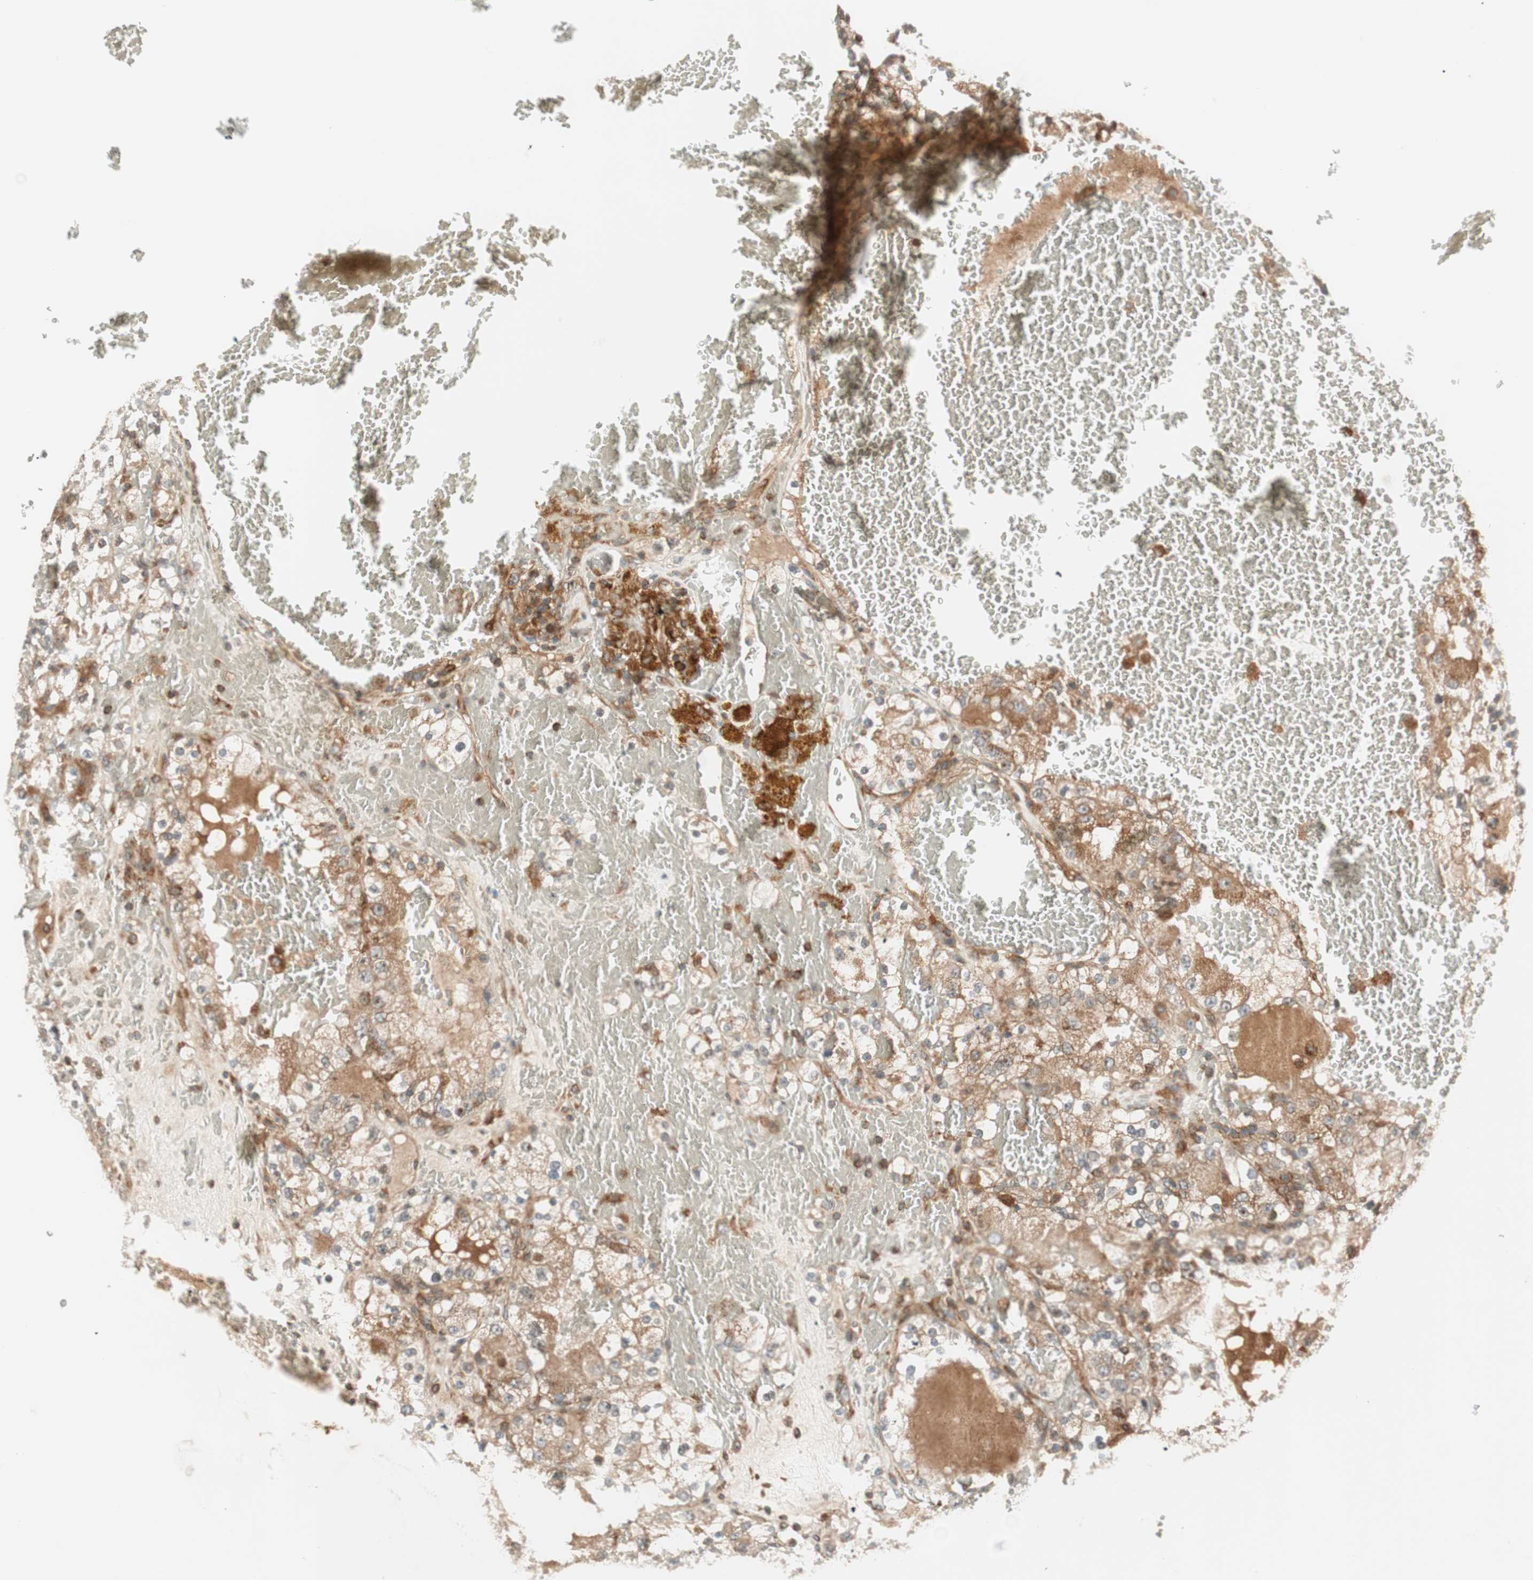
{"staining": {"intensity": "moderate", "quantity": ">75%", "location": "cytoplasmic/membranous"}, "tissue": "renal cancer", "cell_type": "Tumor cells", "image_type": "cancer", "snomed": [{"axis": "morphology", "description": "Normal tissue, NOS"}, {"axis": "morphology", "description": "Adenocarcinoma, NOS"}, {"axis": "topography", "description": "Kidney"}], "caption": "High-power microscopy captured an immunohistochemistry (IHC) histopathology image of renal adenocarcinoma, revealing moderate cytoplasmic/membranous expression in approximately >75% of tumor cells.", "gene": "ABI1", "patient": {"sex": "male", "age": 61}}